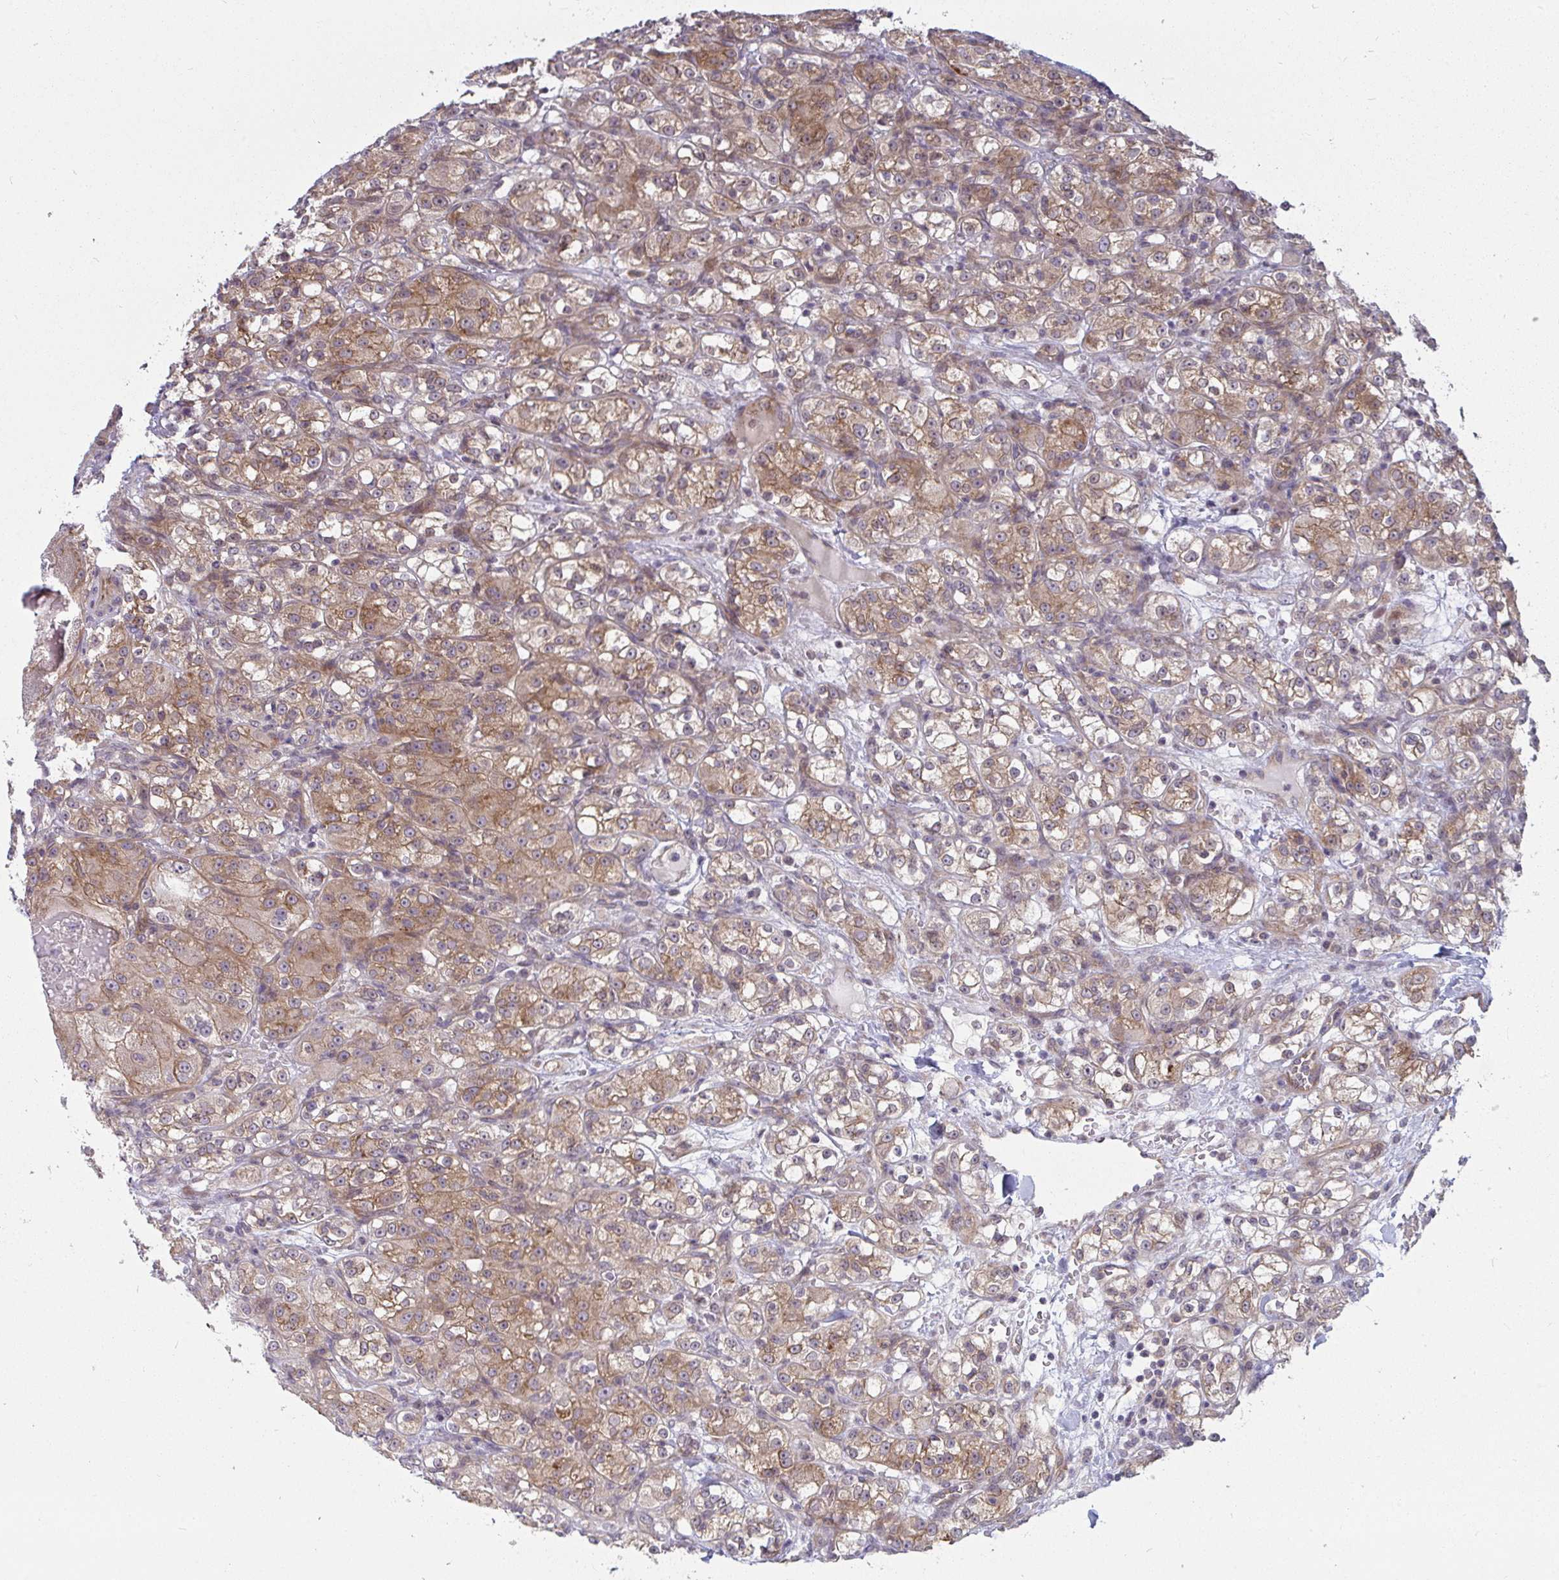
{"staining": {"intensity": "moderate", "quantity": ">75%", "location": "cytoplasmic/membranous"}, "tissue": "renal cancer", "cell_type": "Tumor cells", "image_type": "cancer", "snomed": [{"axis": "morphology", "description": "Normal tissue, NOS"}, {"axis": "morphology", "description": "Adenocarcinoma, NOS"}, {"axis": "topography", "description": "Kidney"}], "caption": "Protein staining by immunohistochemistry (IHC) reveals moderate cytoplasmic/membranous positivity in about >75% of tumor cells in renal cancer (adenocarcinoma). (Stains: DAB in brown, nuclei in blue, Microscopy: brightfield microscopy at high magnification).", "gene": "CASP9", "patient": {"sex": "male", "age": 61}}